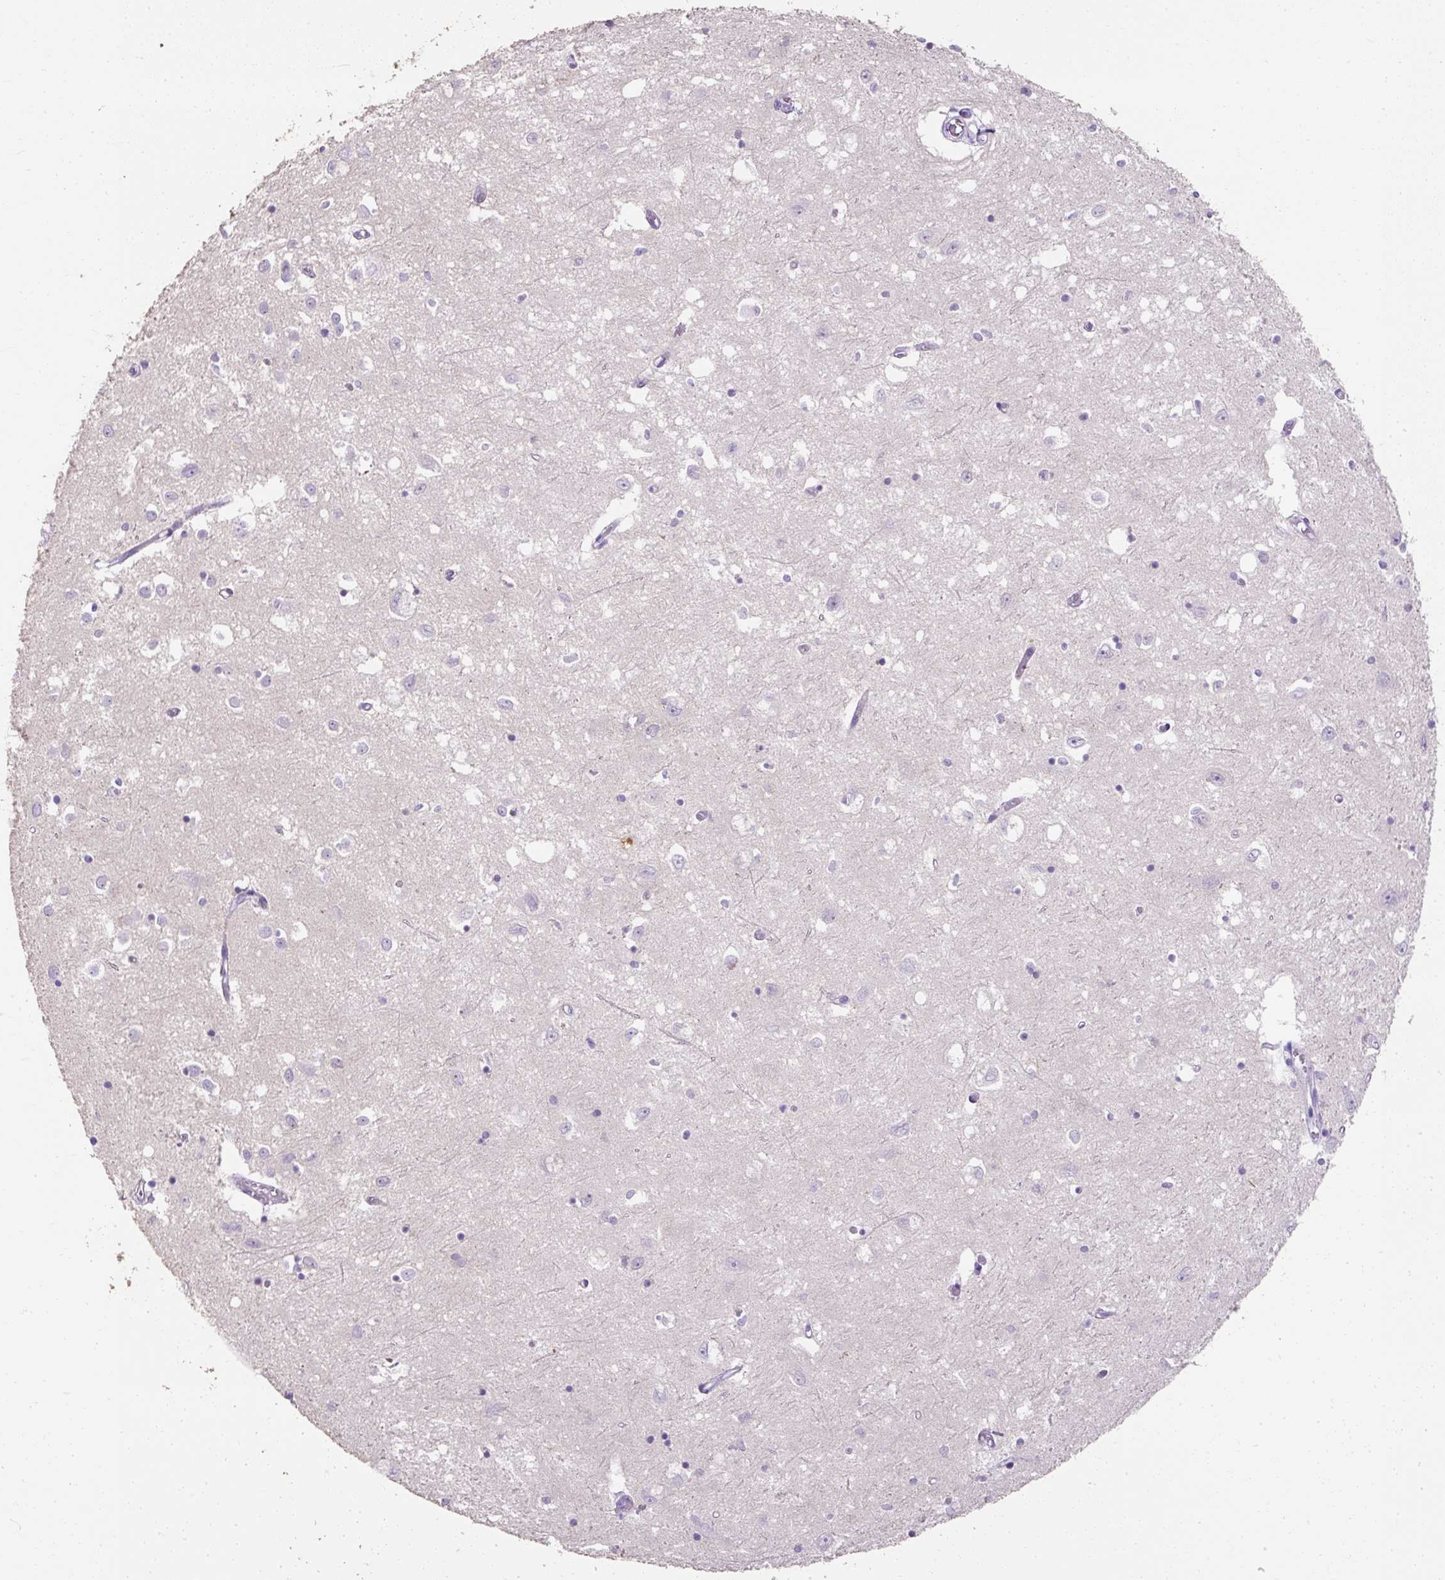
{"staining": {"intensity": "negative", "quantity": "none", "location": "none"}, "tissue": "caudate", "cell_type": "Glial cells", "image_type": "normal", "snomed": [{"axis": "morphology", "description": "Normal tissue, NOS"}, {"axis": "topography", "description": "Lateral ventricle wall"}], "caption": "High power microscopy image of an immunohistochemistry micrograph of unremarkable caudate, revealing no significant positivity in glial cells.", "gene": "C2CD4C", "patient": {"sex": "male", "age": 70}}